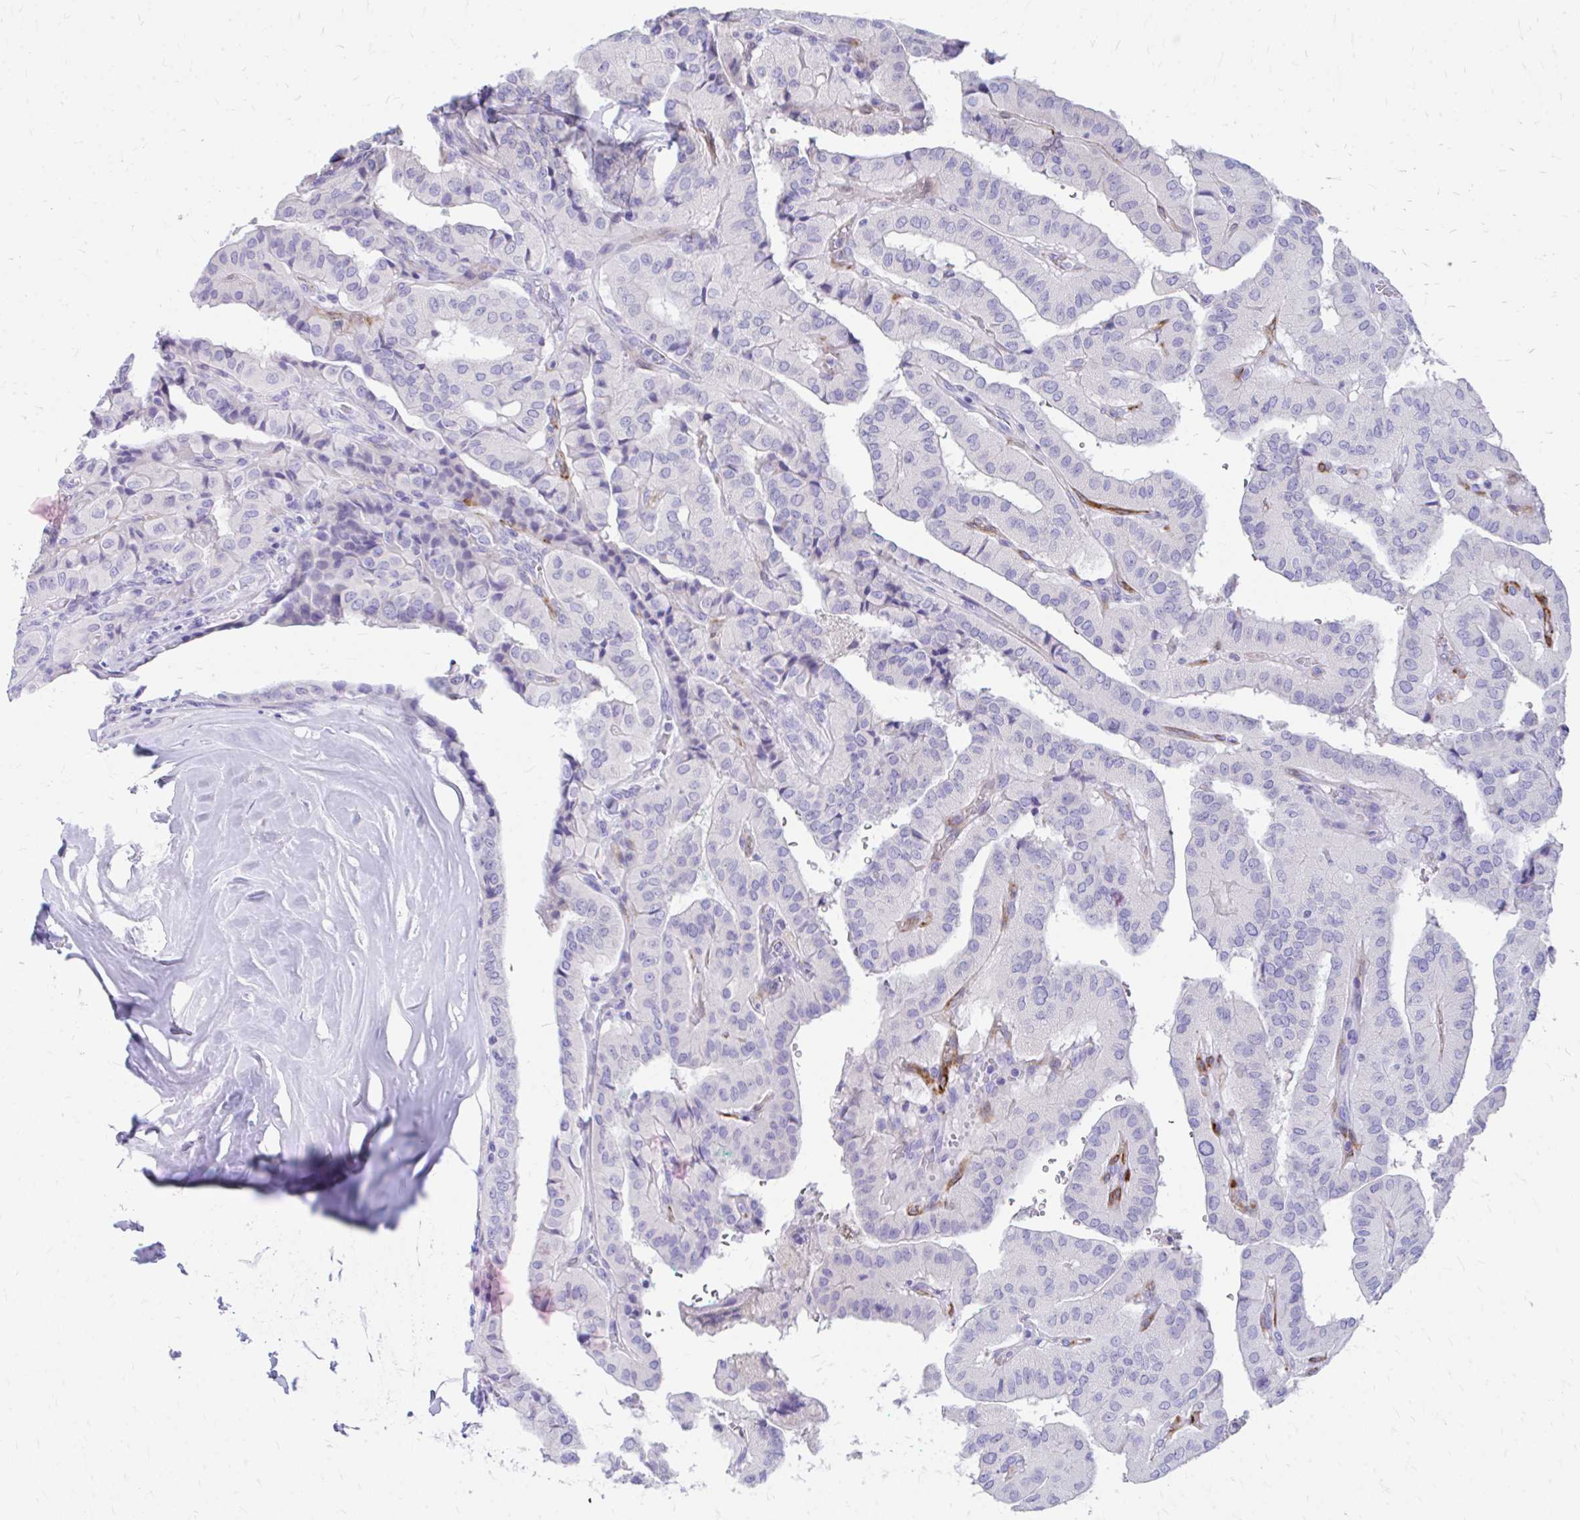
{"staining": {"intensity": "negative", "quantity": "none", "location": "none"}, "tissue": "thyroid cancer", "cell_type": "Tumor cells", "image_type": "cancer", "snomed": [{"axis": "morphology", "description": "Normal tissue, NOS"}, {"axis": "morphology", "description": "Papillary adenocarcinoma, NOS"}, {"axis": "topography", "description": "Thyroid gland"}], "caption": "IHC of human thyroid papillary adenocarcinoma displays no staining in tumor cells.", "gene": "KRIT1", "patient": {"sex": "female", "age": 59}}